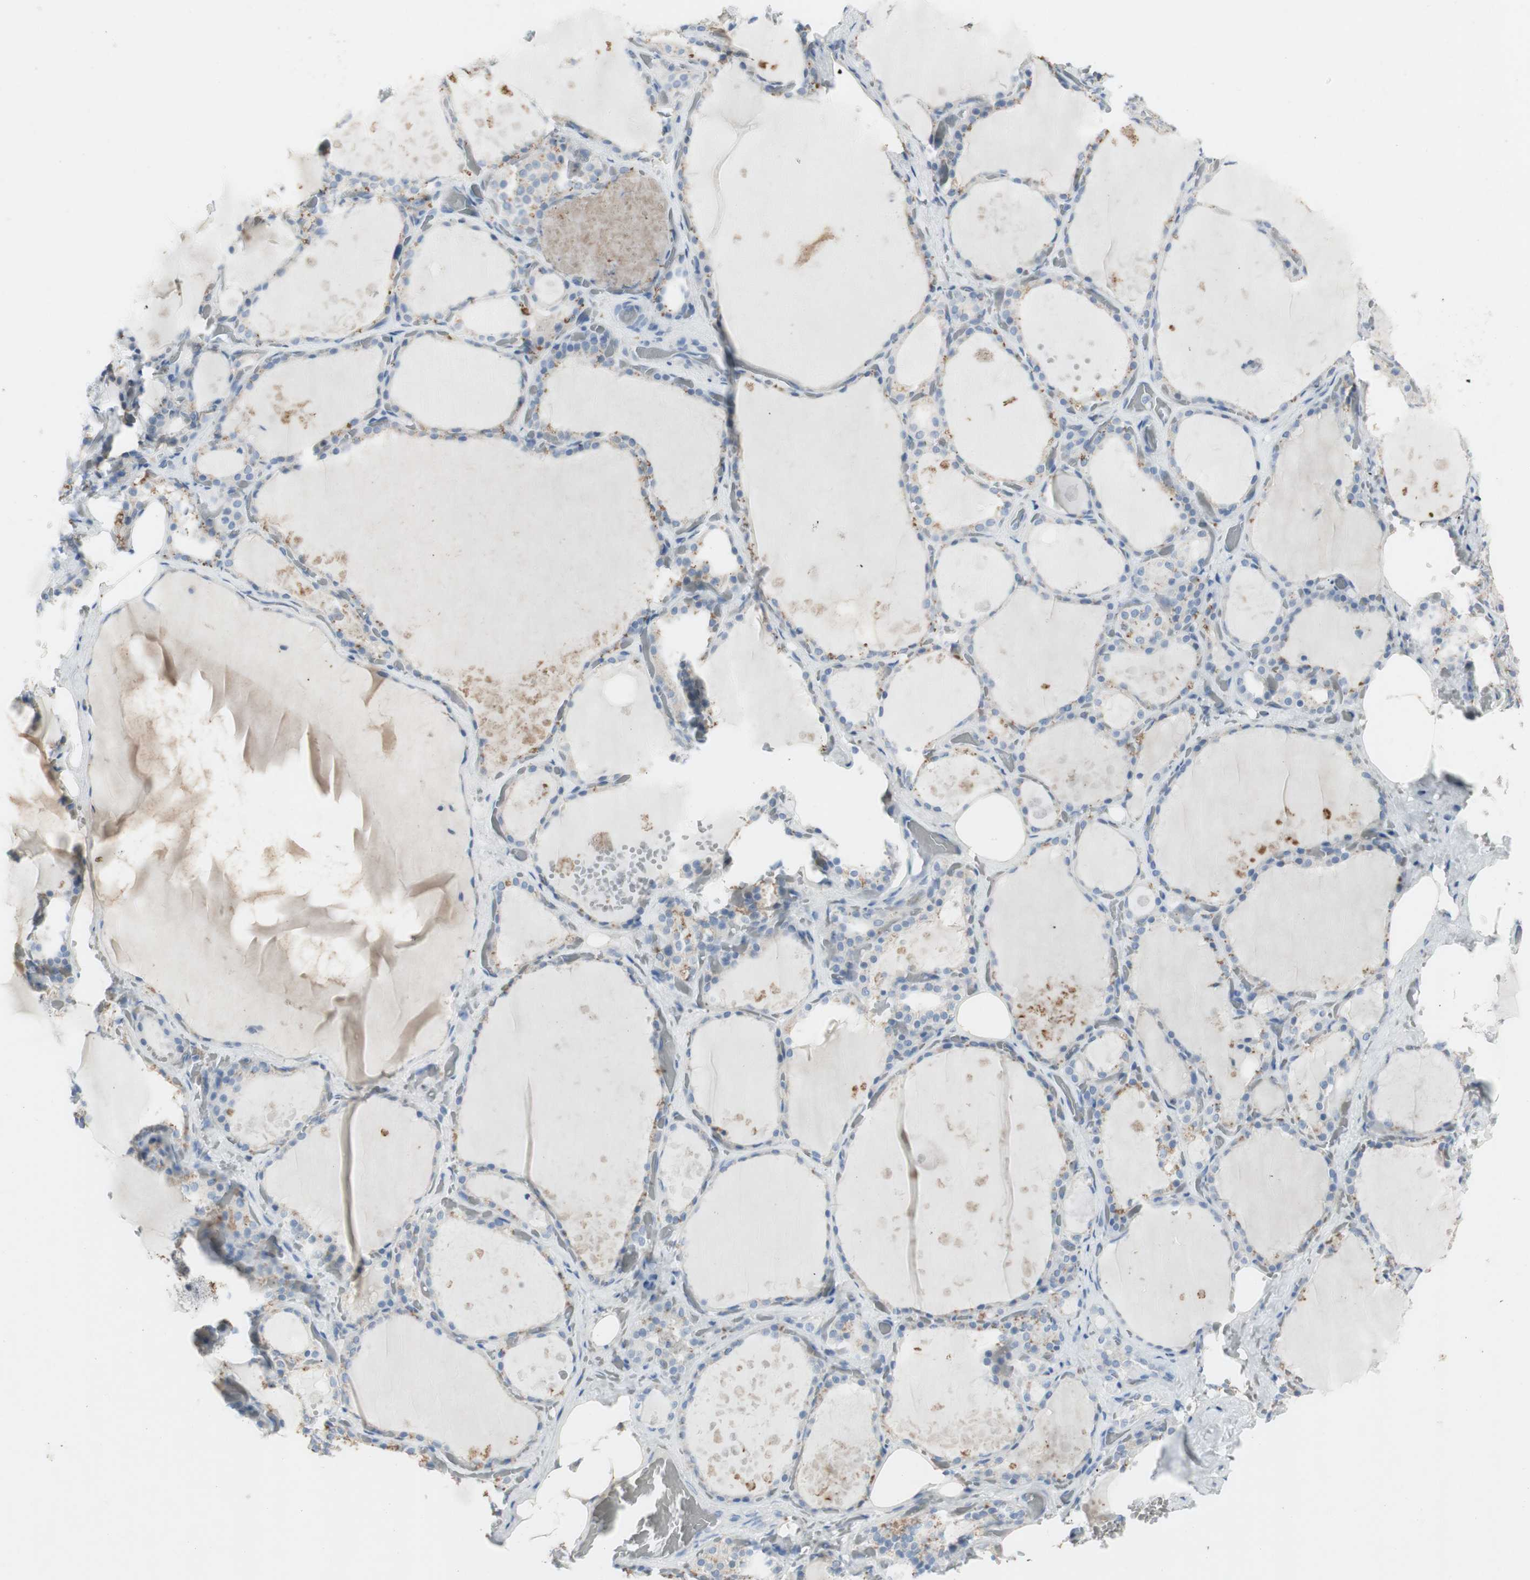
{"staining": {"intensity": "negative", "quantity": "none", "location": "none"}, "tissue": "thyroid gland", "cell_type": "Glandular cells", "image_type": "normal", "snomed": [{"axis": "morphology", "description": "Normal tissue, NOS"}, {"axis": "topography", "description": "Thyroid gland"}], "caption": "A high-resolution photomicrograph shows immunohistochemistry staining of unremarkable thyroid gland, which demonstrates no significant positivity in glandular cells.", "gene": "ART3", "patient": {"sex": "male", "age": 61}}